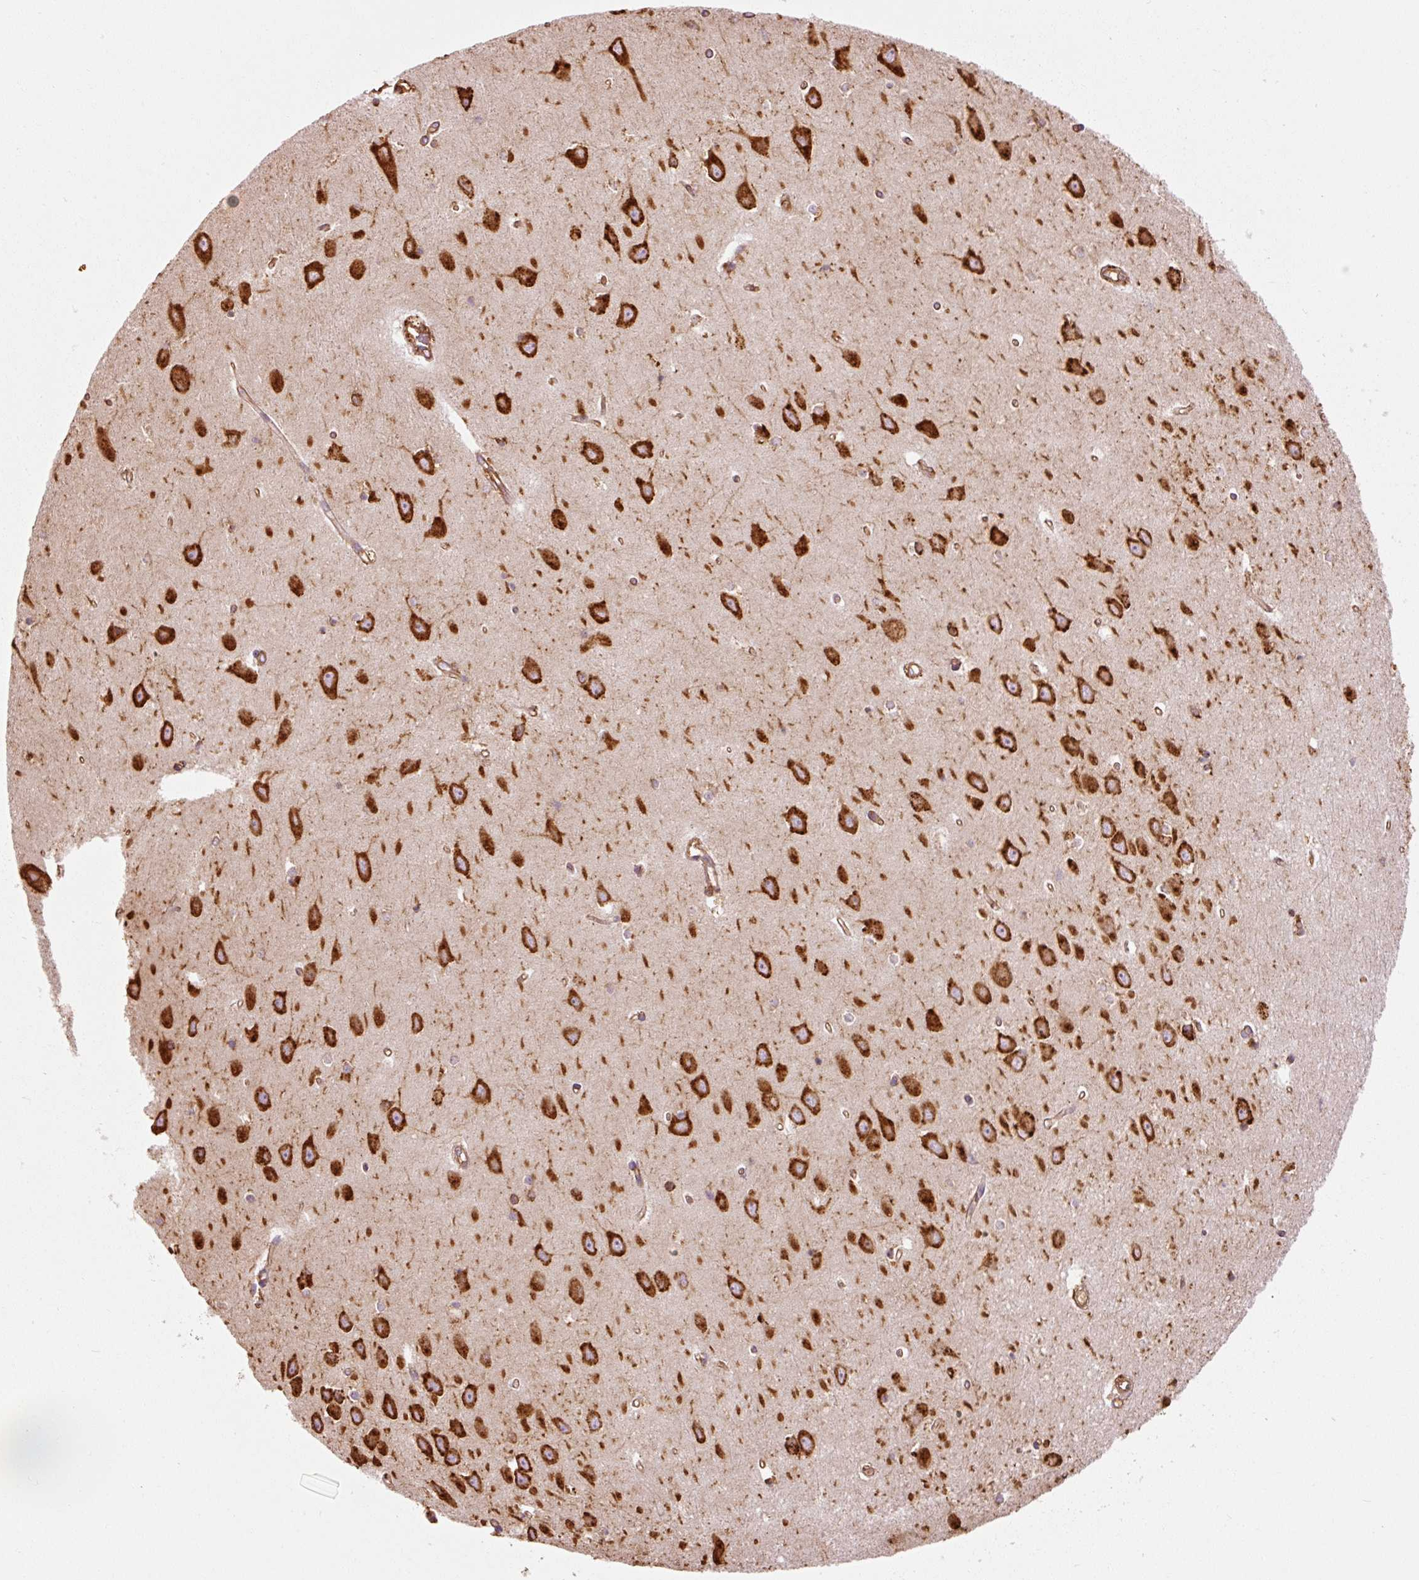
{"staining": {"intensity": "strong", "quantity": "25%-75%", "location": "cytoplasmic/membranous"}, "tissue": "hippocampus", "cell_type": "Glial cells", "image_type": "normal", "snomed": [{"axis": "morphology", "description": "Normal tissue, NOS"}, {"axis": "topography", "description": "Hippocampus"}], "caption": "Glial cells demonstrate high levels of strong cytoplasmic/membranous expression in approximately 25%-75% of cells in benign human hippocampus.", "gene": "ENSG00000256500", "patient": {"sex": "female", "age": 64}}